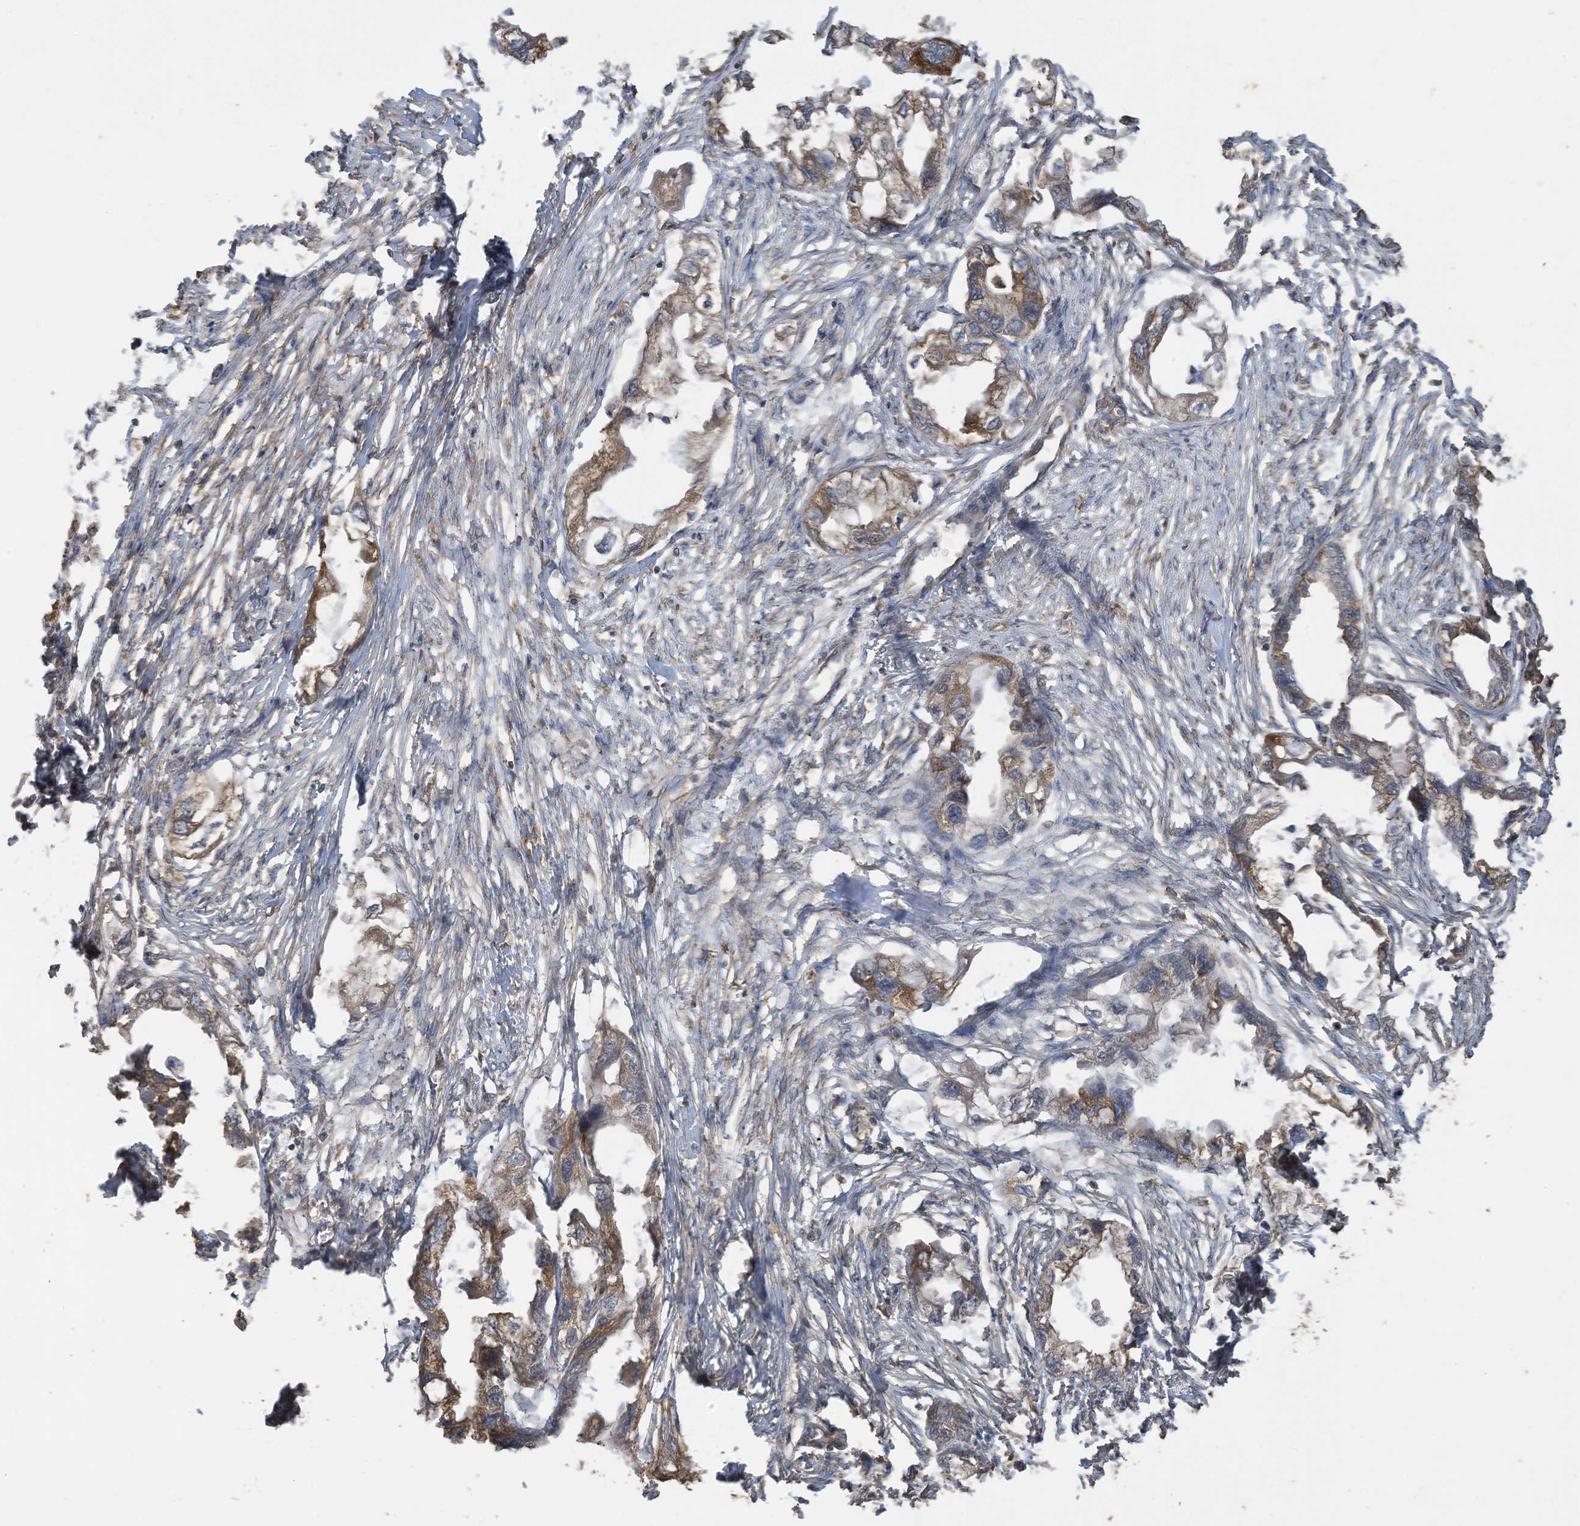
{"staining": {"intensity": "moderate", "quantity": ">75%", "location": "cytoplasmic/membranous"}, "tissue": "endometrial cancer", "cell_type": "Tumor cells", "image_type": "cancer", "snomed": [{"axis": "morphology", "description": "Adenocarcinoma, NOS"}, {"axis": "morphology", "description": "Adenocarcinoma, metastatic, NOS"}, {"axis": "topography", "description": "Adipose tissue"}, {"axis": "topography", "description": "Endometrium"}], "caption": "Immunohistochemical staining of adenocarcinoma (endometrial) exhibits medium levels of moderate cytoplasmic/membranous expression in about >75% of tumor cells.", "gene": "COX10", "patient": {"sex": "female", "age": 67}}